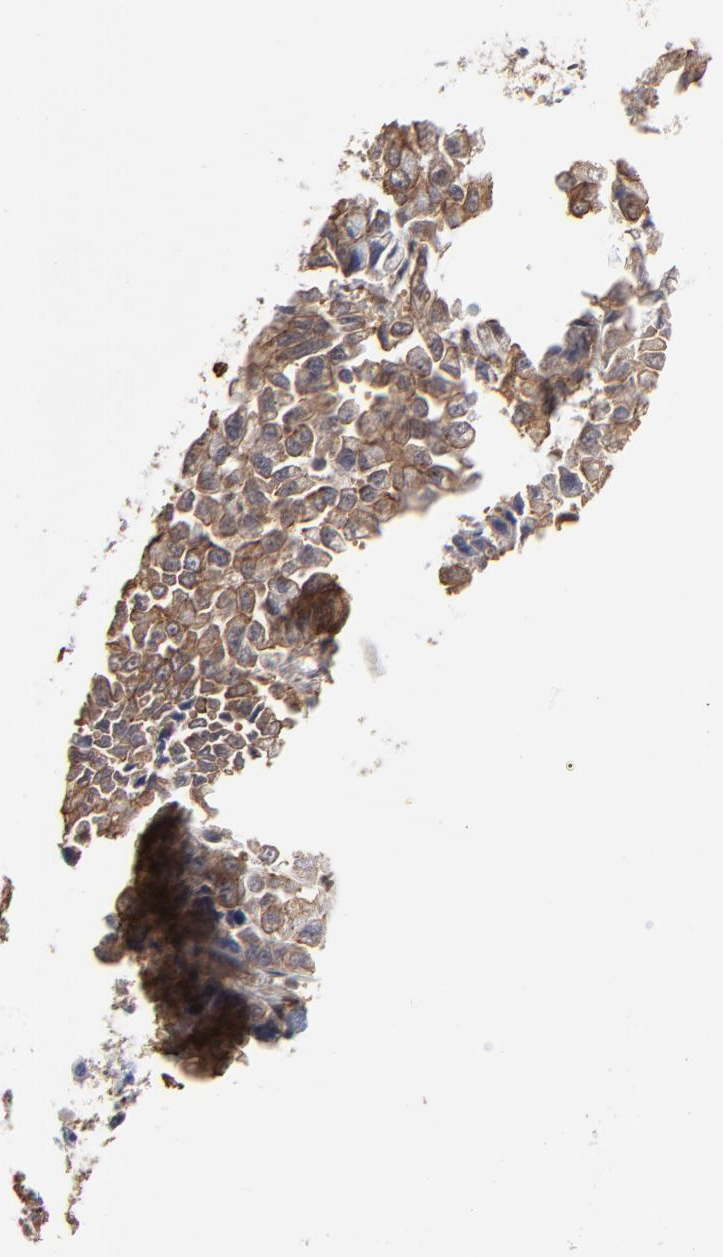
{"staining": {"intensity": "moderate", "quantity": ">75%", "location": "cytoplasmic/membranous"}, "tissue": "pancreatic cancer", "cell_type": "Tumor cells", "image_type": "cancer", "snomed": [{"axis": "morphology", "description": "Adenocarcinoma, NOS"}, {"axis": "topography", "description": "Pancreas"}], "caption": "IHC image of human adenocarcinoma (pancreatic) stained for a protein (brown), which shows medium levels of moderate cytoplasmic/membranous expression in about >75% of tumor cells.", "gene": "ARMT1", "patient": {"sex": "female", "age": 52}}